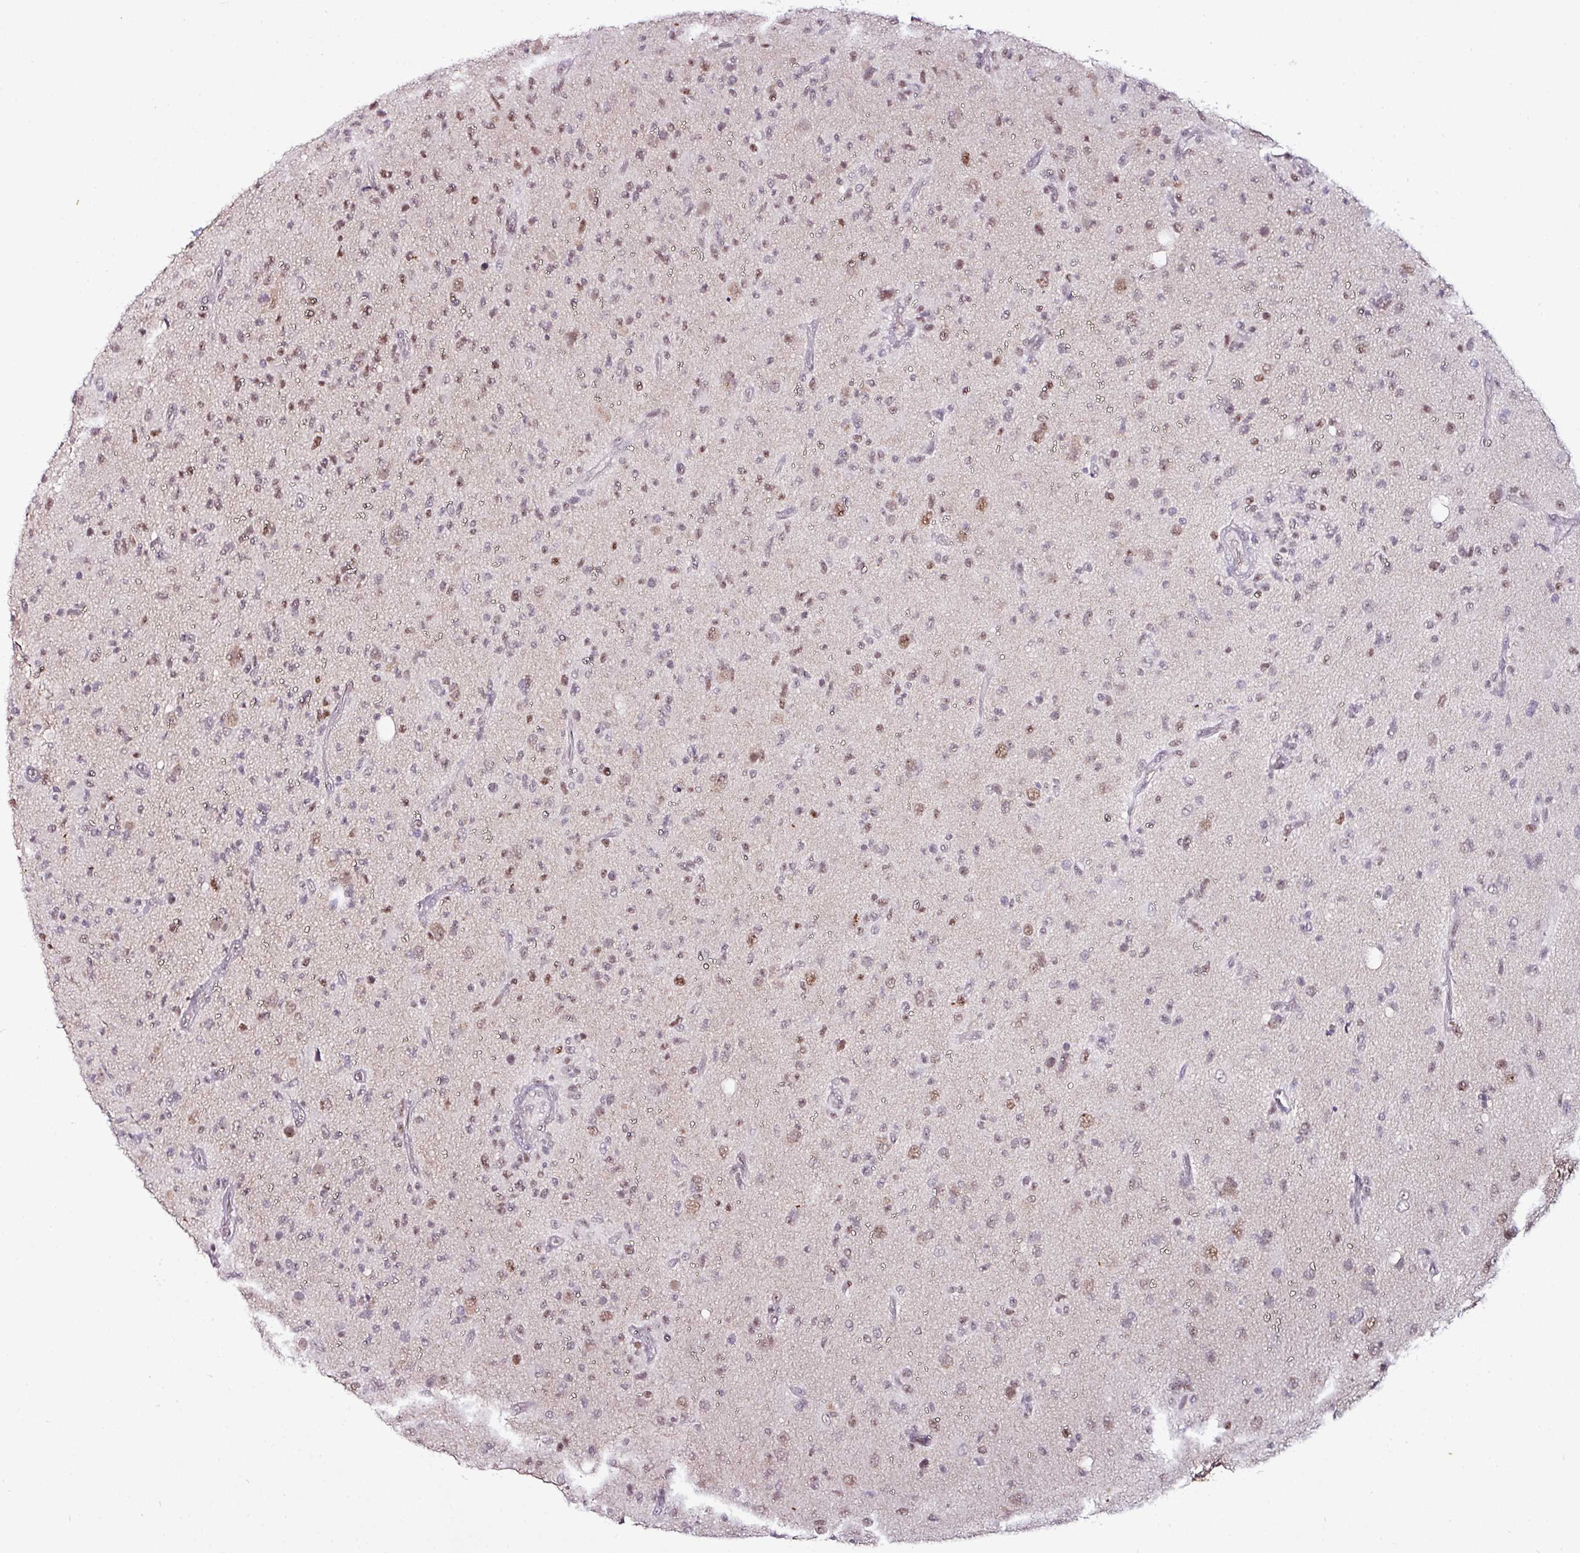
{"staining": {"intensity": "moderate", "quantity": "25%-75%", "location": "nuclear"}, "tissue": "glioma", "cell_type": "Tumor cells", "image_type": "cancer", "snomed": [{"axis": "morphology", "description": "Glioma, malignant, High grade"}, {"axis": "topography", "description": "Brain"}], "caption": "DAB immunohistochemical staining of human glioma displays moderate nuclear protein expression in about 25%-75% of tumor cells. Using DAB (3,3'-diaminobenzidine) (brown) and hematoxylin (blue) stains, captured at high magnification using brightfield microscopy.", "gene": "KLF16", "patient": {"sex": "female", "age": 67}}